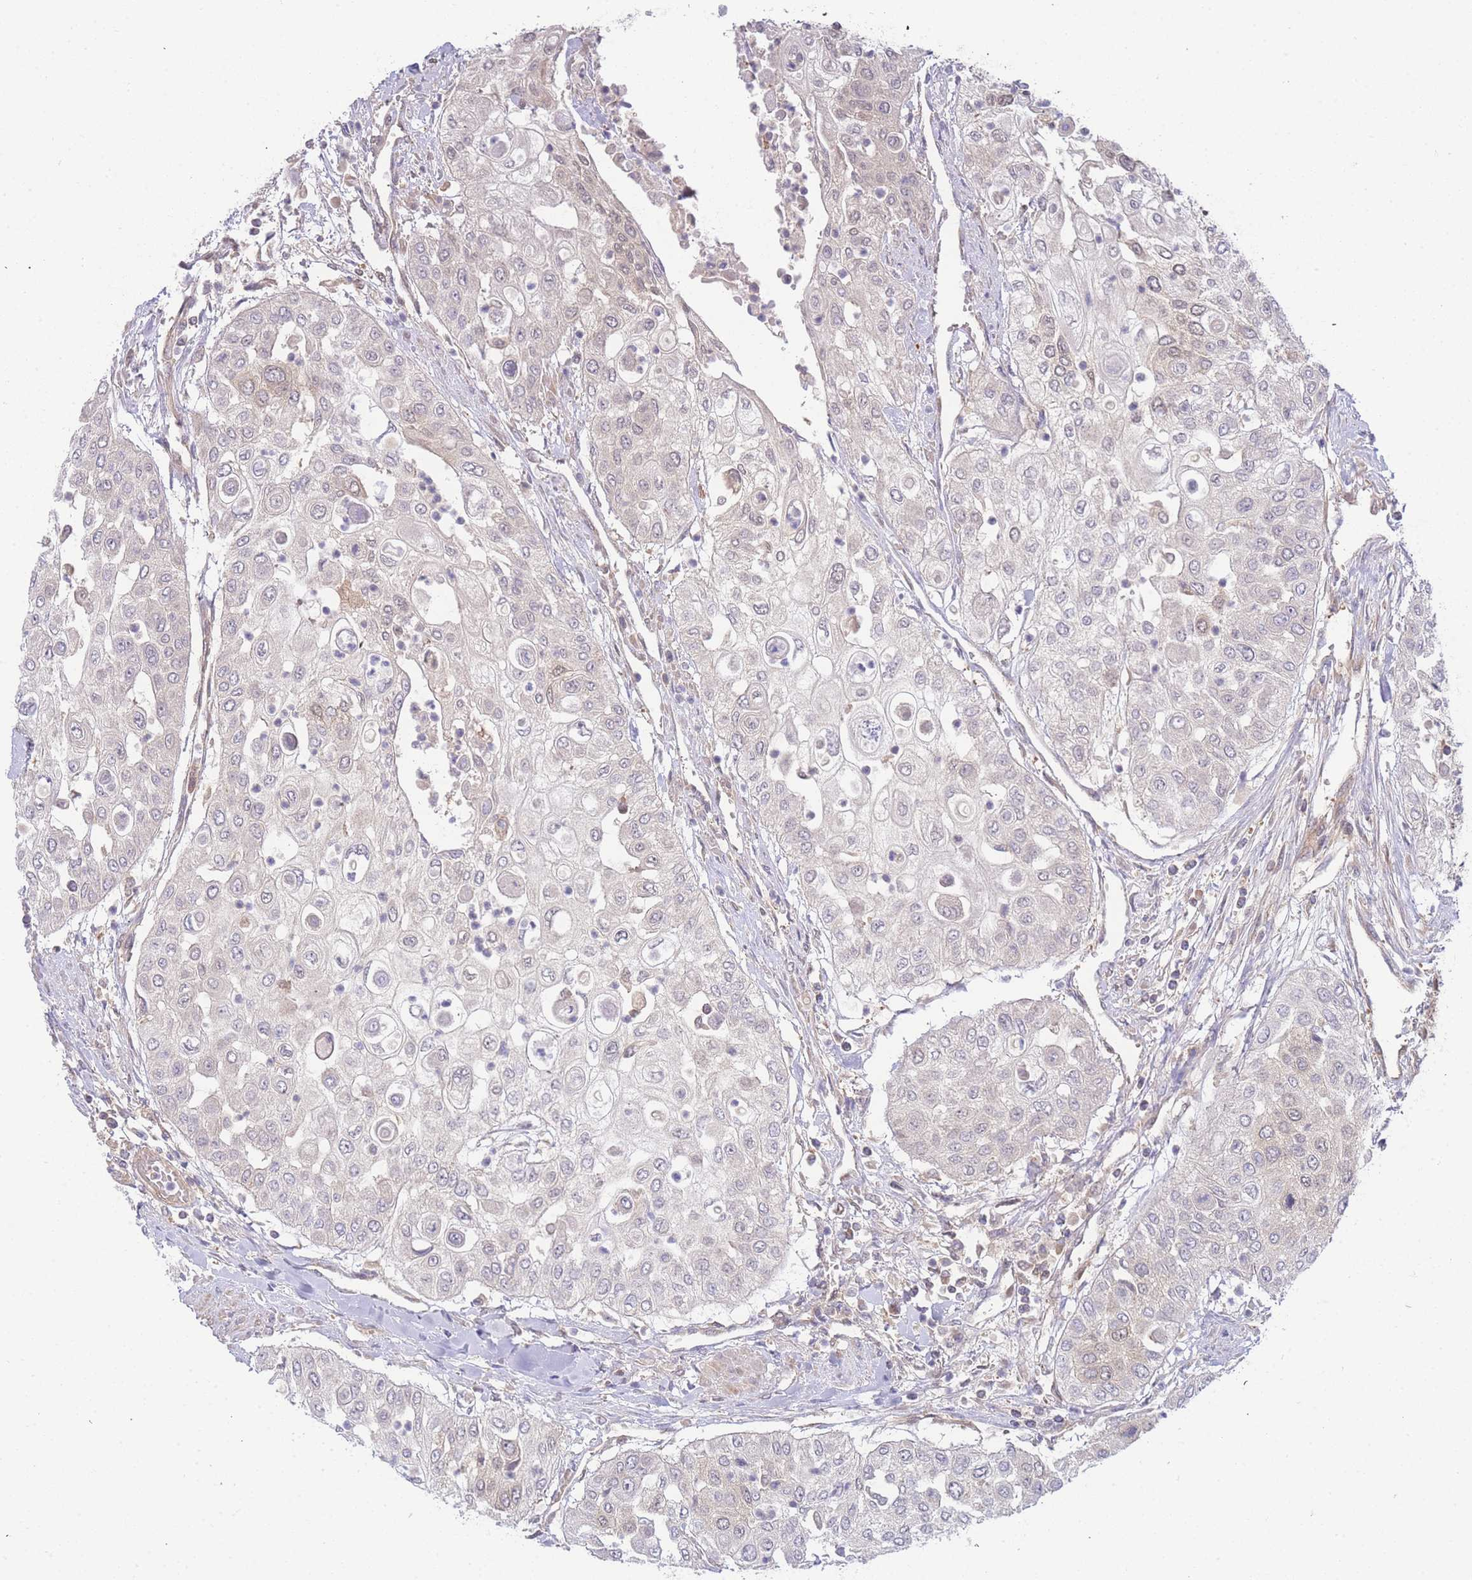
{"staining": {"intensity": "weak", "quantity": "<25%", "location": "cytoplasmic/membranous"}, "tissue": "urothelial cancer", "cell_type": "Tumor cells", "image_type": "cancer", "snomed": [{"axis": "morphology", "description": "Urothelial carcinoma, High grade"}, {"axis": "topography", "description": "Urinary bladder"}], "caption": "A high-resolution histopathology image shows IHC staining of urothelial cancer, which demonstrates no significant expression in tumor cells.", "gene": "KIAA1191", "patient": {"sex": "female", "age": 79}}